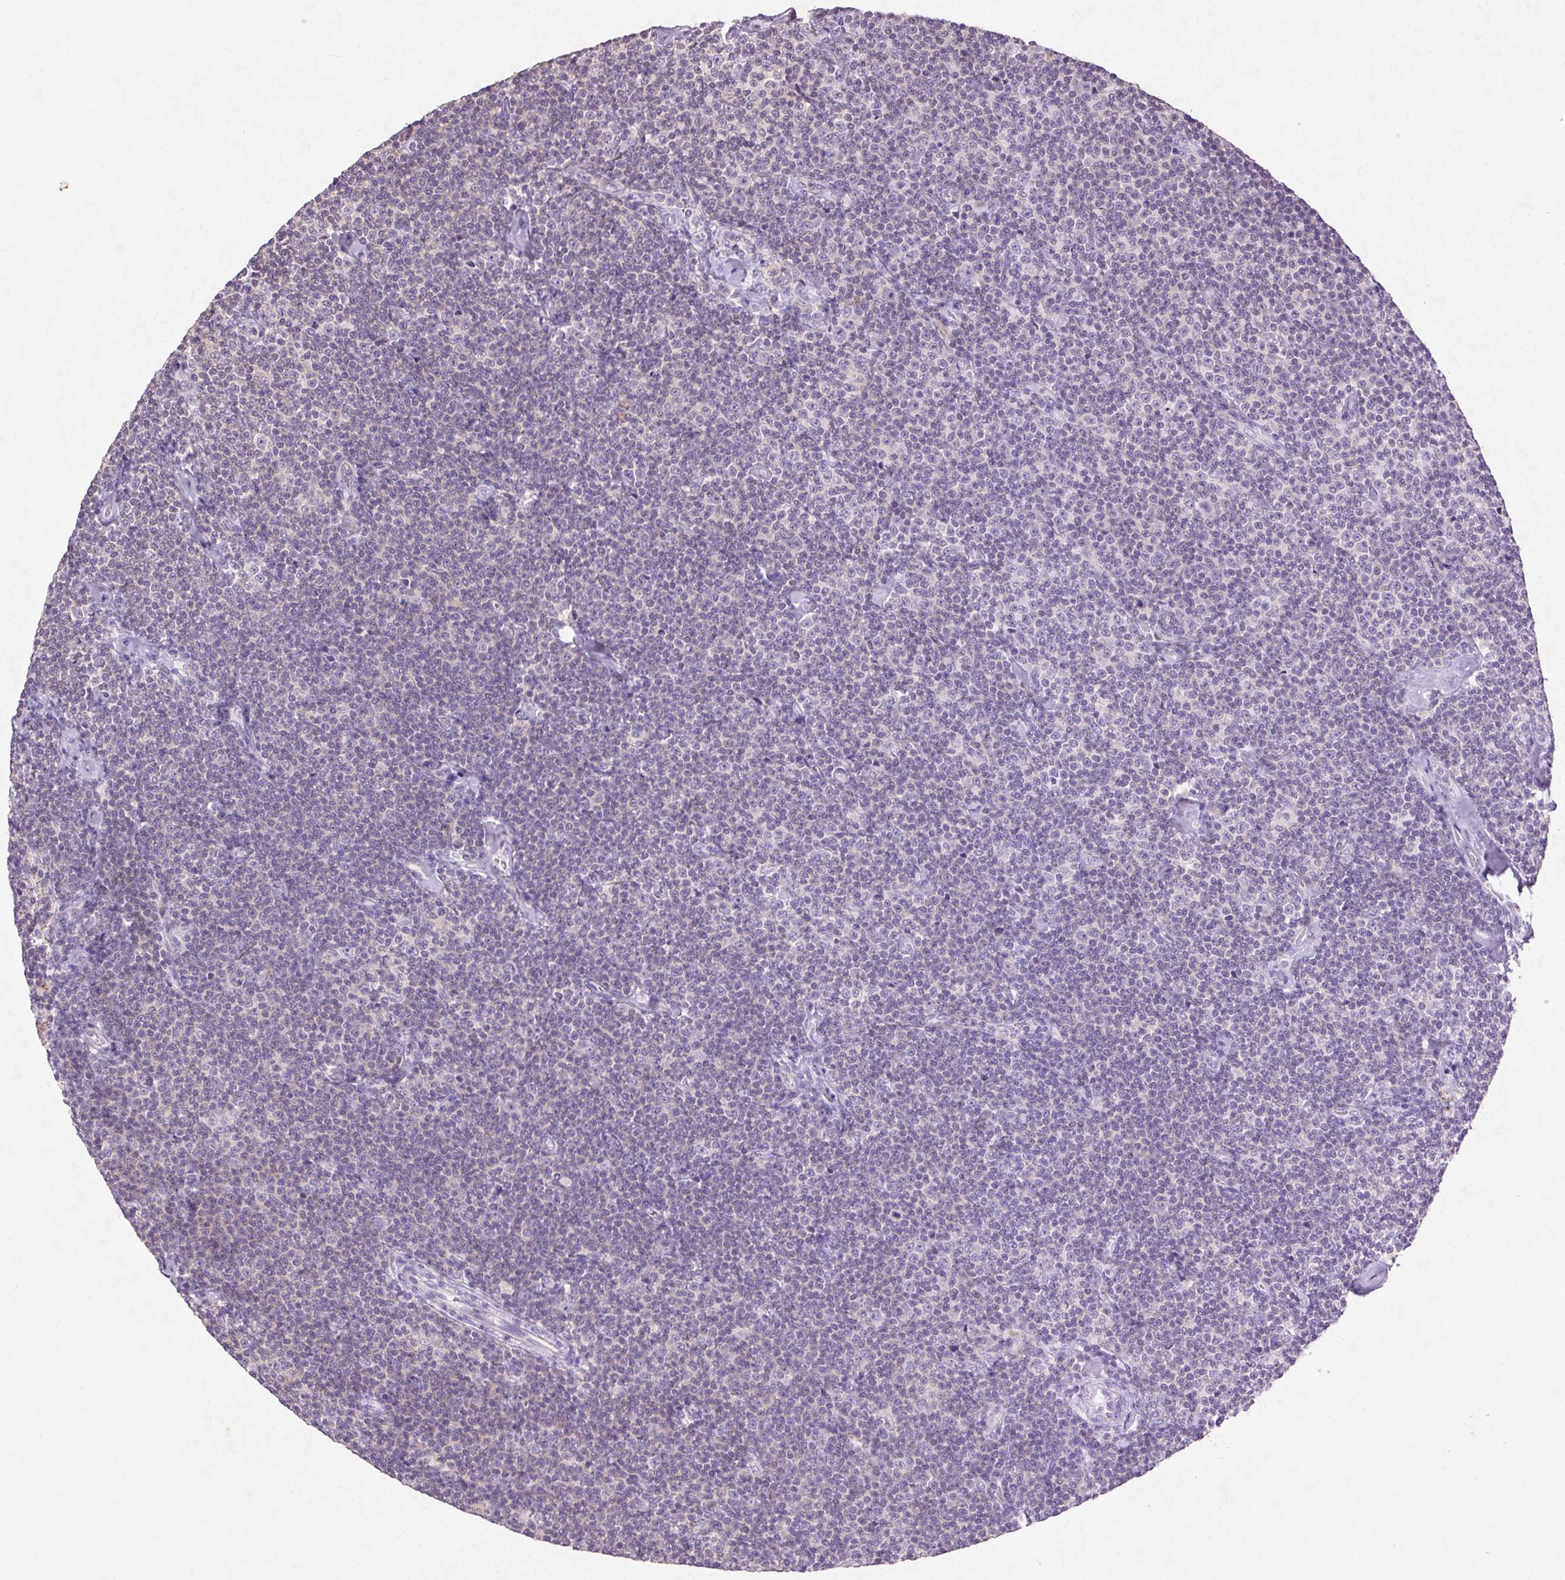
{"staining": {"intensity": "negative", "quantity": "none", "location": "none"}, "tissue": "lymphoma", "cell_type": "Tumor cells", "image_type": "cancer", "snomed": [{"axis": "morphology", "description": "Malignant lymphoma, non-Hodgkin's type, Low grade"}, {"axis": "topography", "description": "Lymph node"}], "caption": "Immunohistochemical staining of lymphoma displays no significant staining in tumor cells. The staining was performed using DAB to visualize the protein expression in brown, while the nuclei were stained in blue with hematoxylin (Magnification: 20x).", "gene": "FNDC7", "patient": {"sex": "male", "age": 81}}